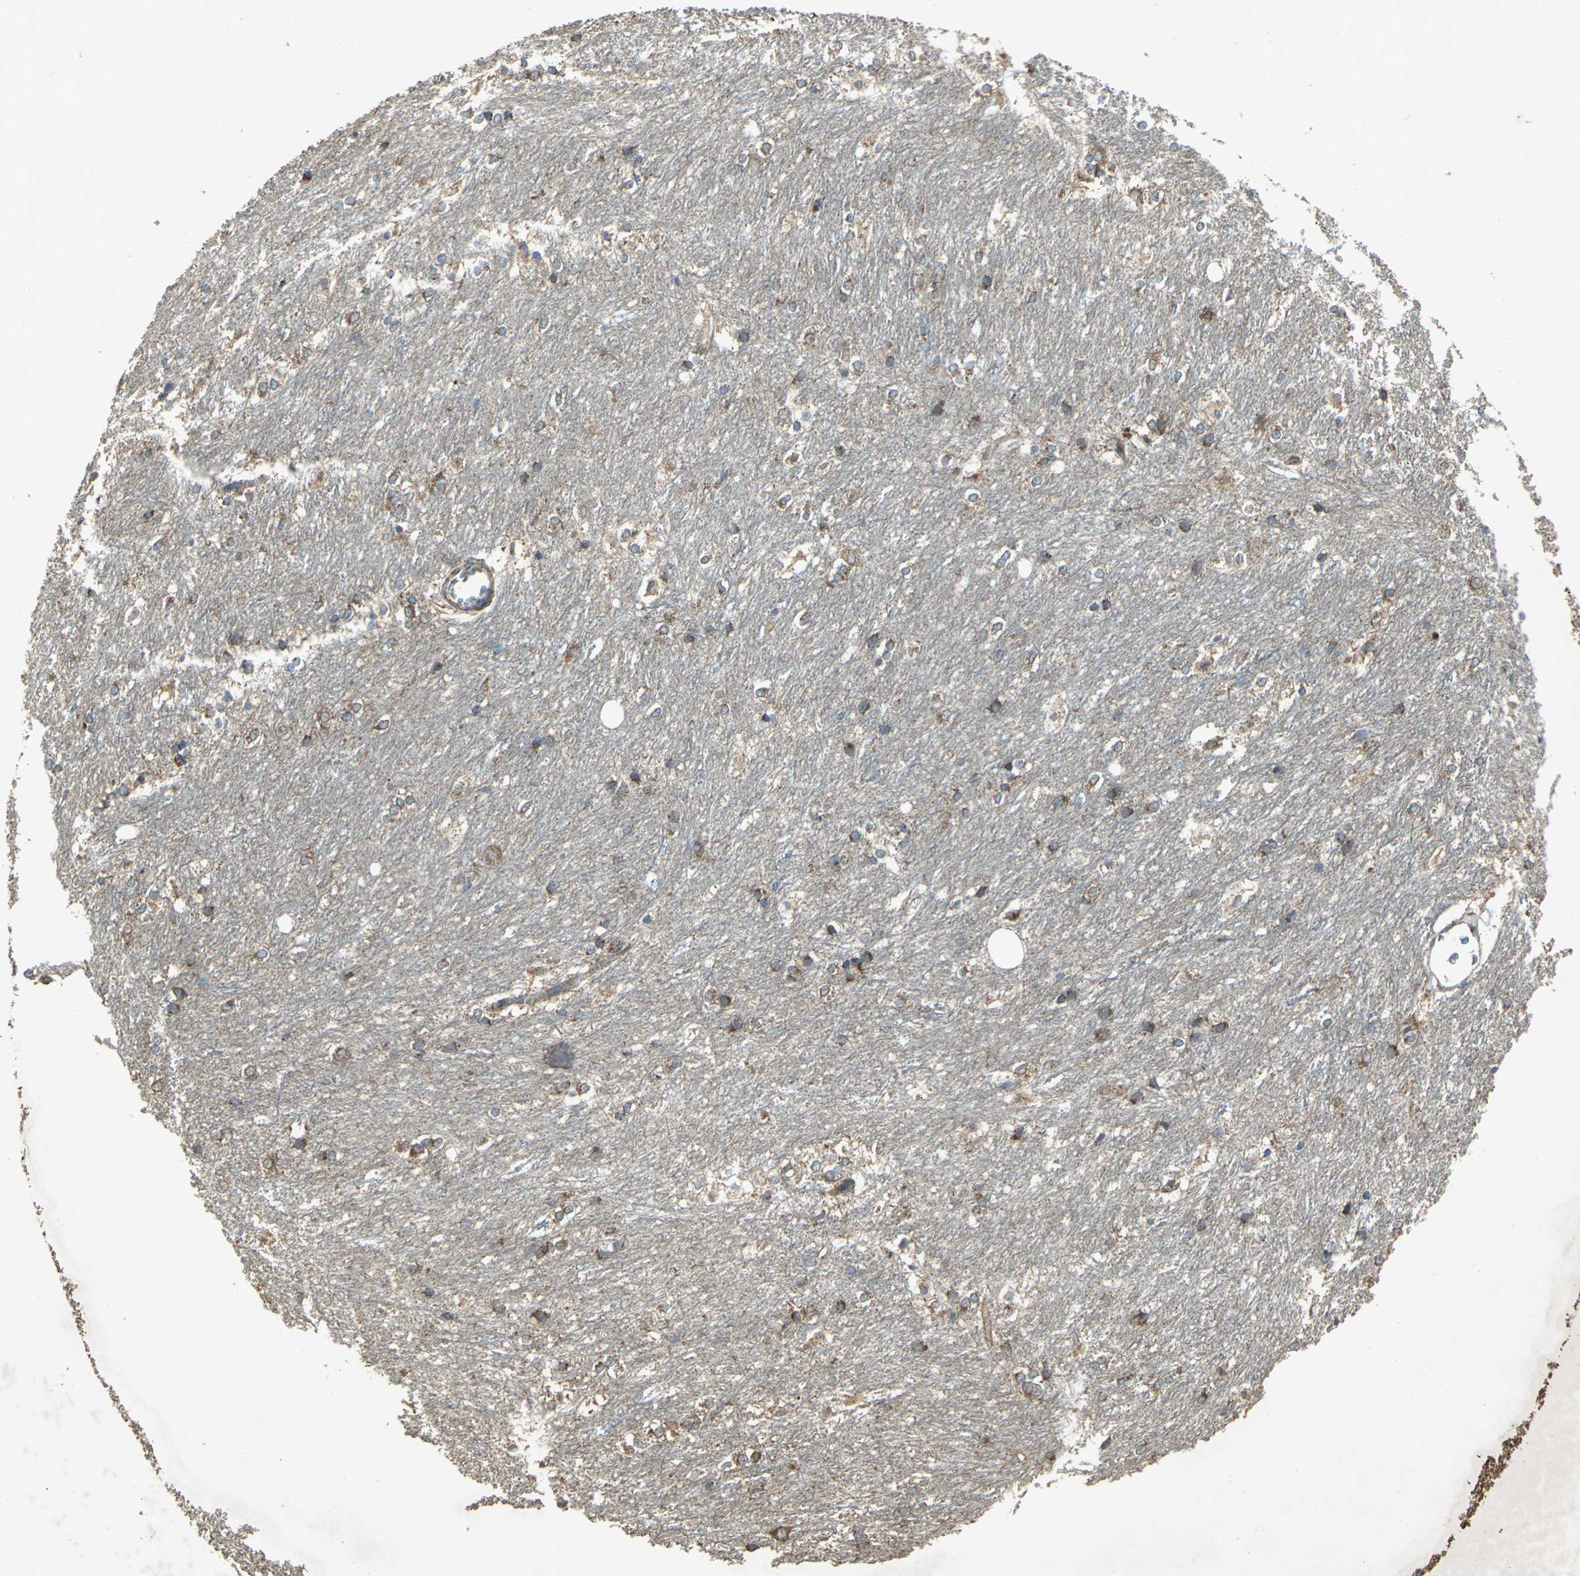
{"staining": {"intensity": "strong", "quantity": "25%-75%", "location": "cytoplasmic/membranous"}, "tissue": "caudate", "cell_type": "Glial cells", "image_type": "normal", "snomed": [{"axis": "morphology", "description": "Normal tissue, NOS"}, {"axis": "topography", "description": "Lateral ventricle wall"}], "caption": "Caudate stained with a brown dye shows strong cytoplasmic/membranous positive expression in approximately 25%-75% of glial cells.", "gene": "POLRMT", "patient": {"sex": "female", "age": 19}}